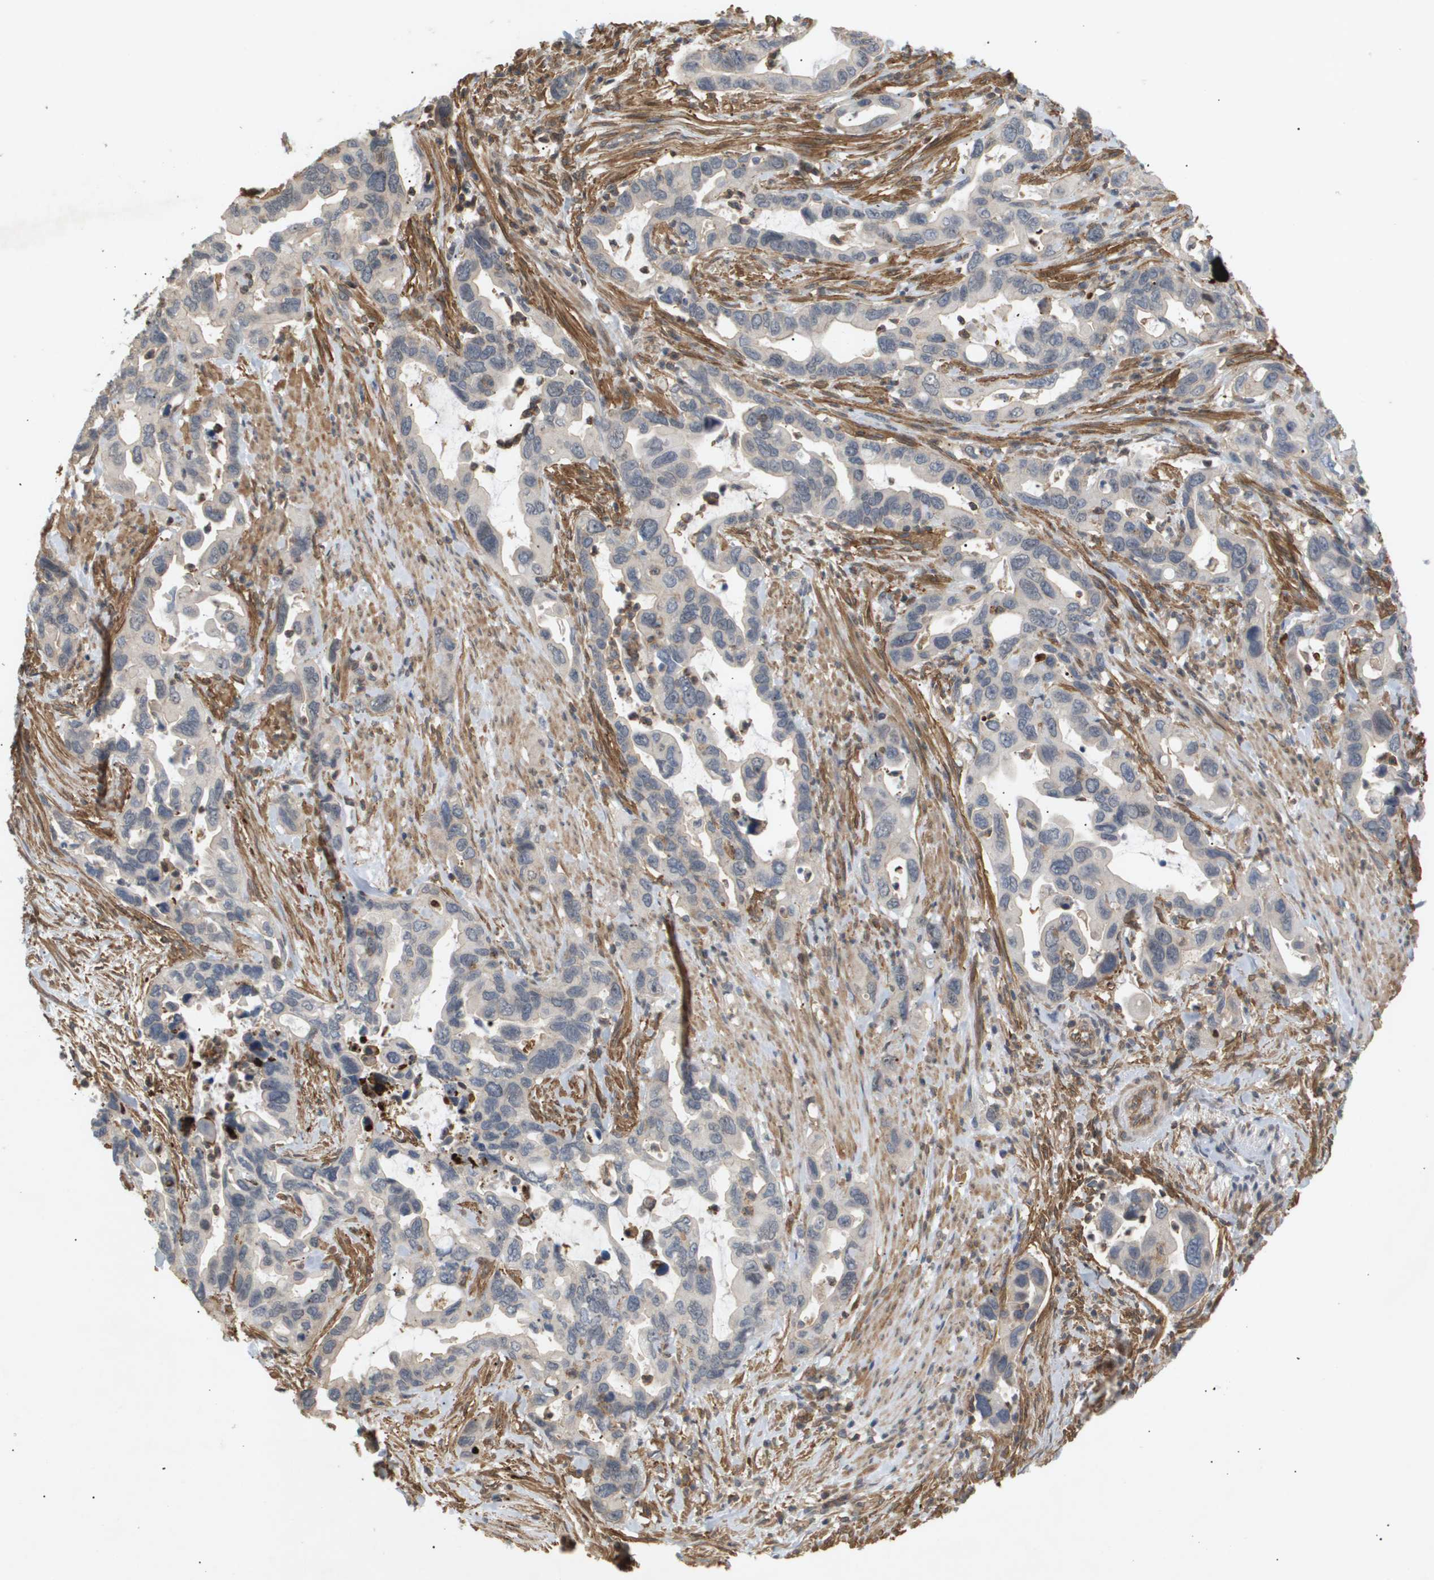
{"staining": {"intensity": "weak", "quantity": "<25%", "location": "cytoplasmic/membranous"}, "tissue": "pancreatic cancer", "cell_type": "Tumor cells", "image_type": "cancer", "snomed": [{"axis": "morphology", "description": "Adenocarcinoma, NOS"}, {"axis": "topography", "description": "Pancreas"}], "caption": "An image of human pancreatic adenocarcinoma is negative for staining in tumor cells.", "gene": "CORO2B", "patient": {"sex": "female", "age": 70}}